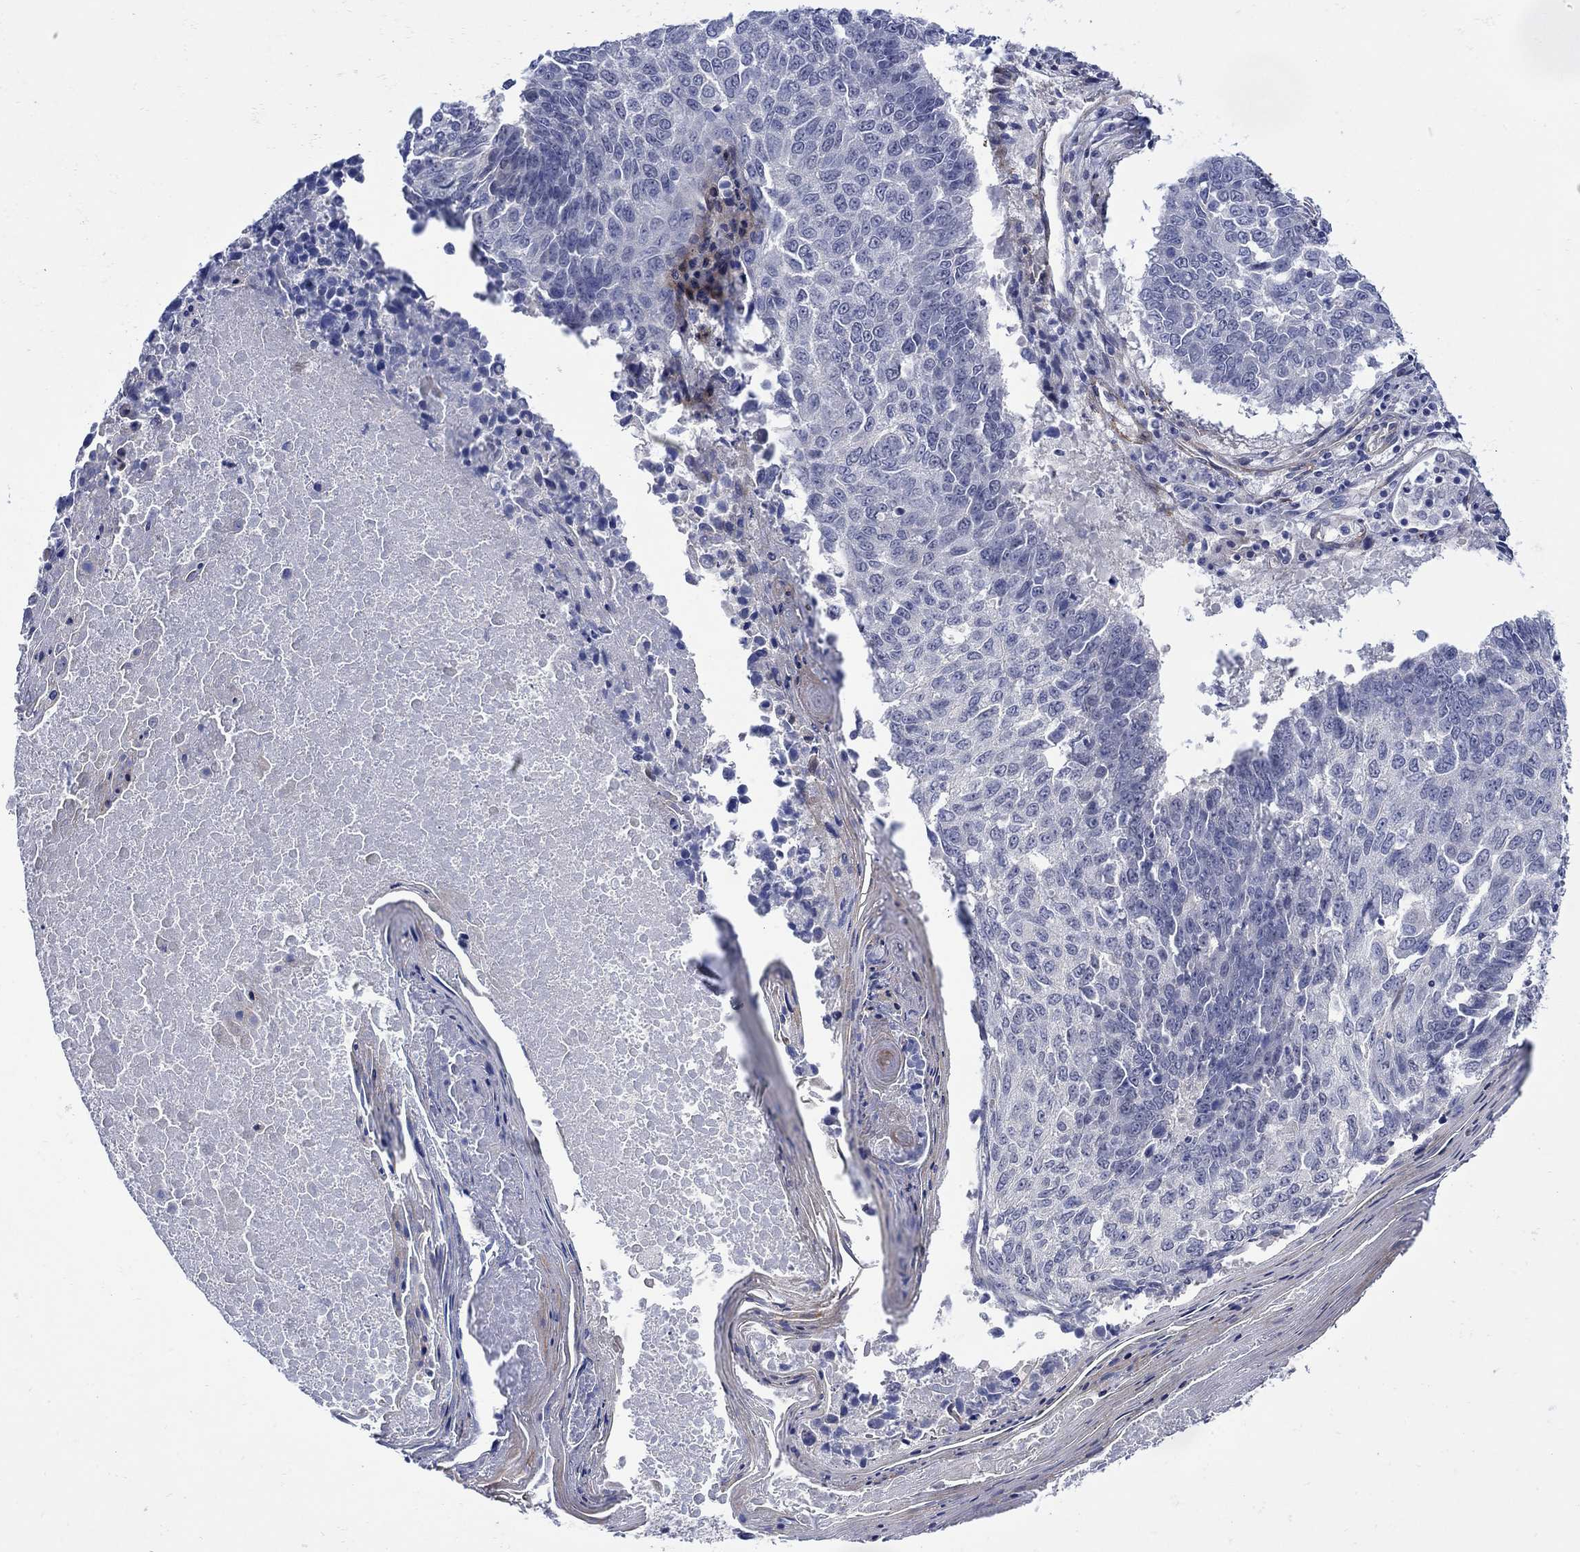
{"staining": {"intensity": "negative", "quantity": "none", "location": "none"}, "tissue": "lung cancer", "cell_type": "Tumor cells", "image_type": "cancer", "snomed": [{"axis": "morphology", "description": "Squamous cell carcinoma, NOS"}, {"axis": "topography", "description": "Lung"}], "caption": "Tumor cells are negative for protein expression in human lung cancer (squamous cell carcinoma).", "gene": "SCN7A", "patient": {"sex": "male", "age": 73}}